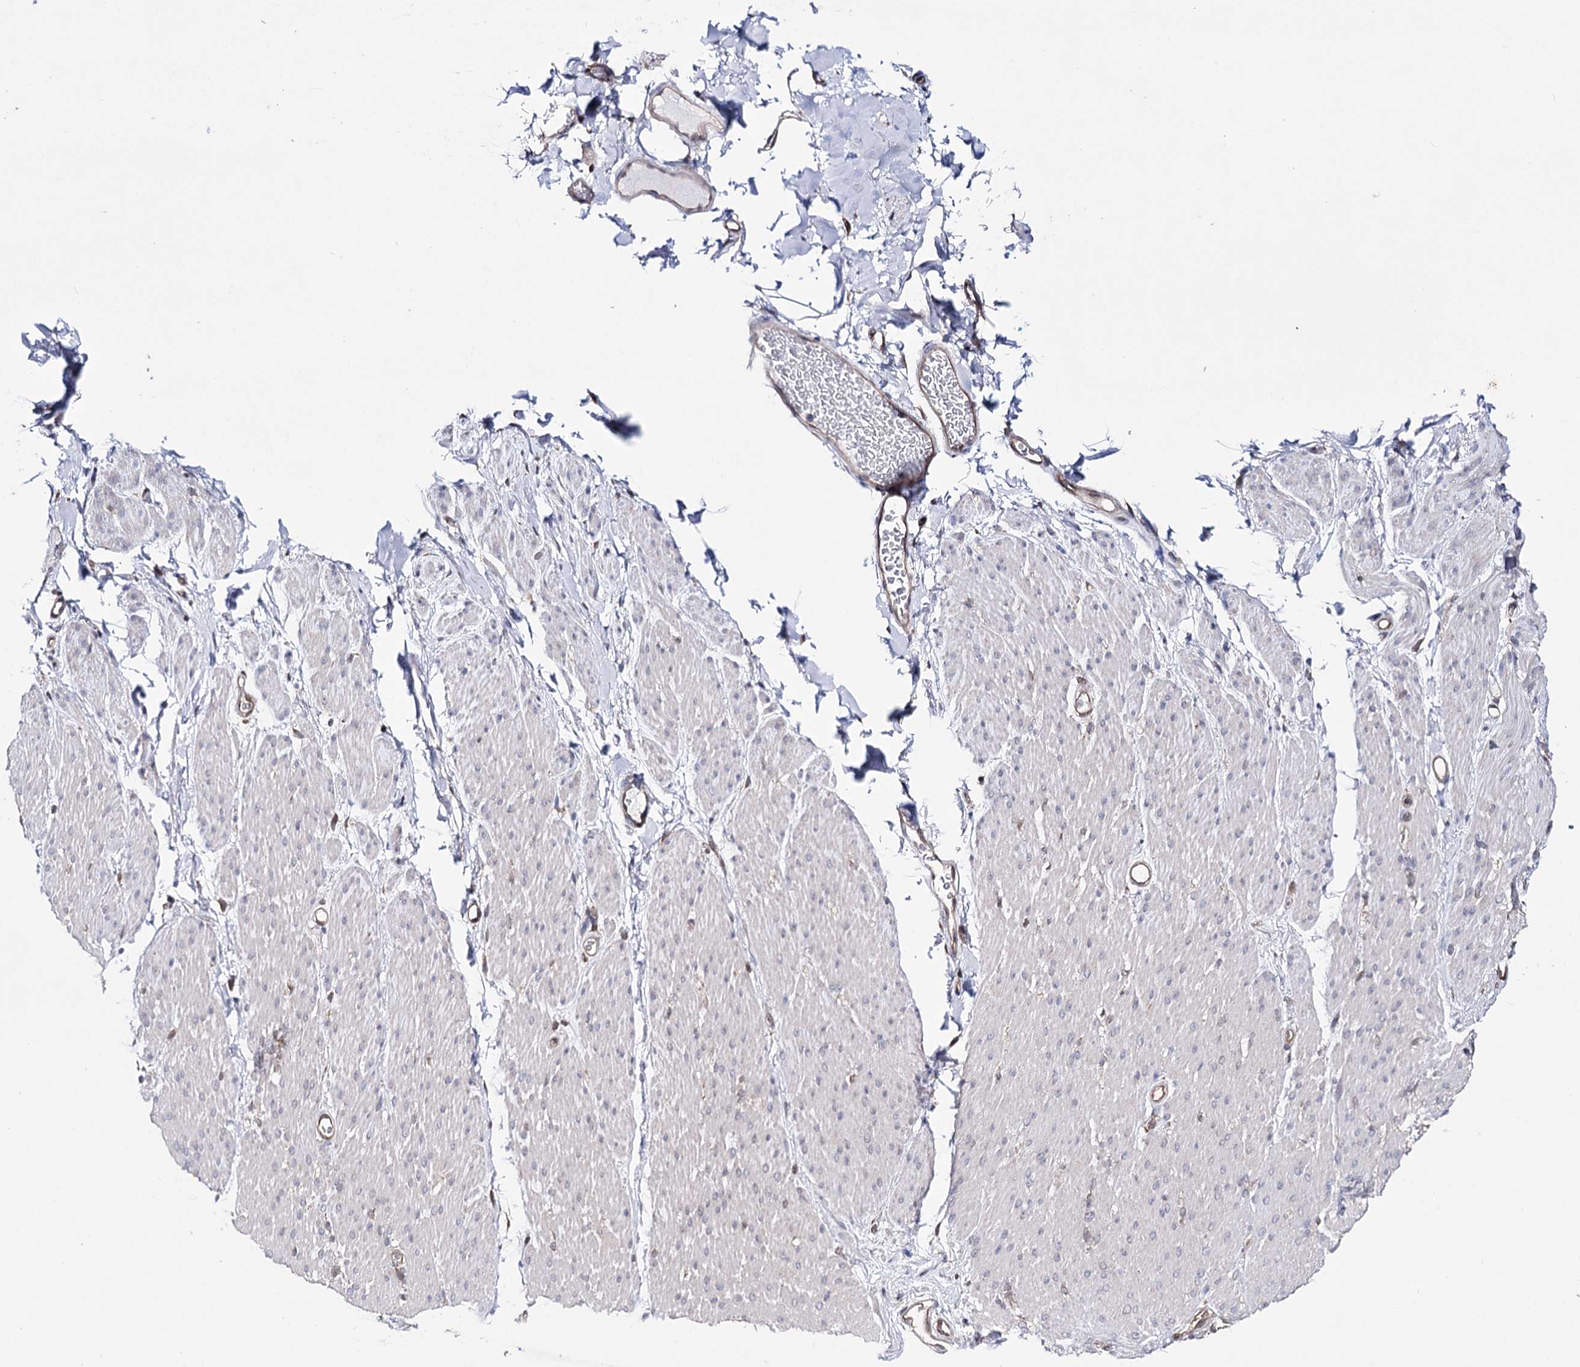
{"staining": {"intensity": "negative", "quantity": "none", "location": "none"}, "tissue": "adipose tissue", "cell_type": "Adipocytes", "image_type": "normal", "snomed": [{"axis": "morphology", "description": "Normal tissue, NOS"}, {"axis": "topography", "description": "Colon"}, {"axis": "topography", "description": "Peripheral nerve tissue"}], "caption": "Human adipose tissue stained for a protein using immunohistochemistry displays no expression in adipocytes.", "gene": "PTER", "patient": {"sex": "female", "age": 61}}